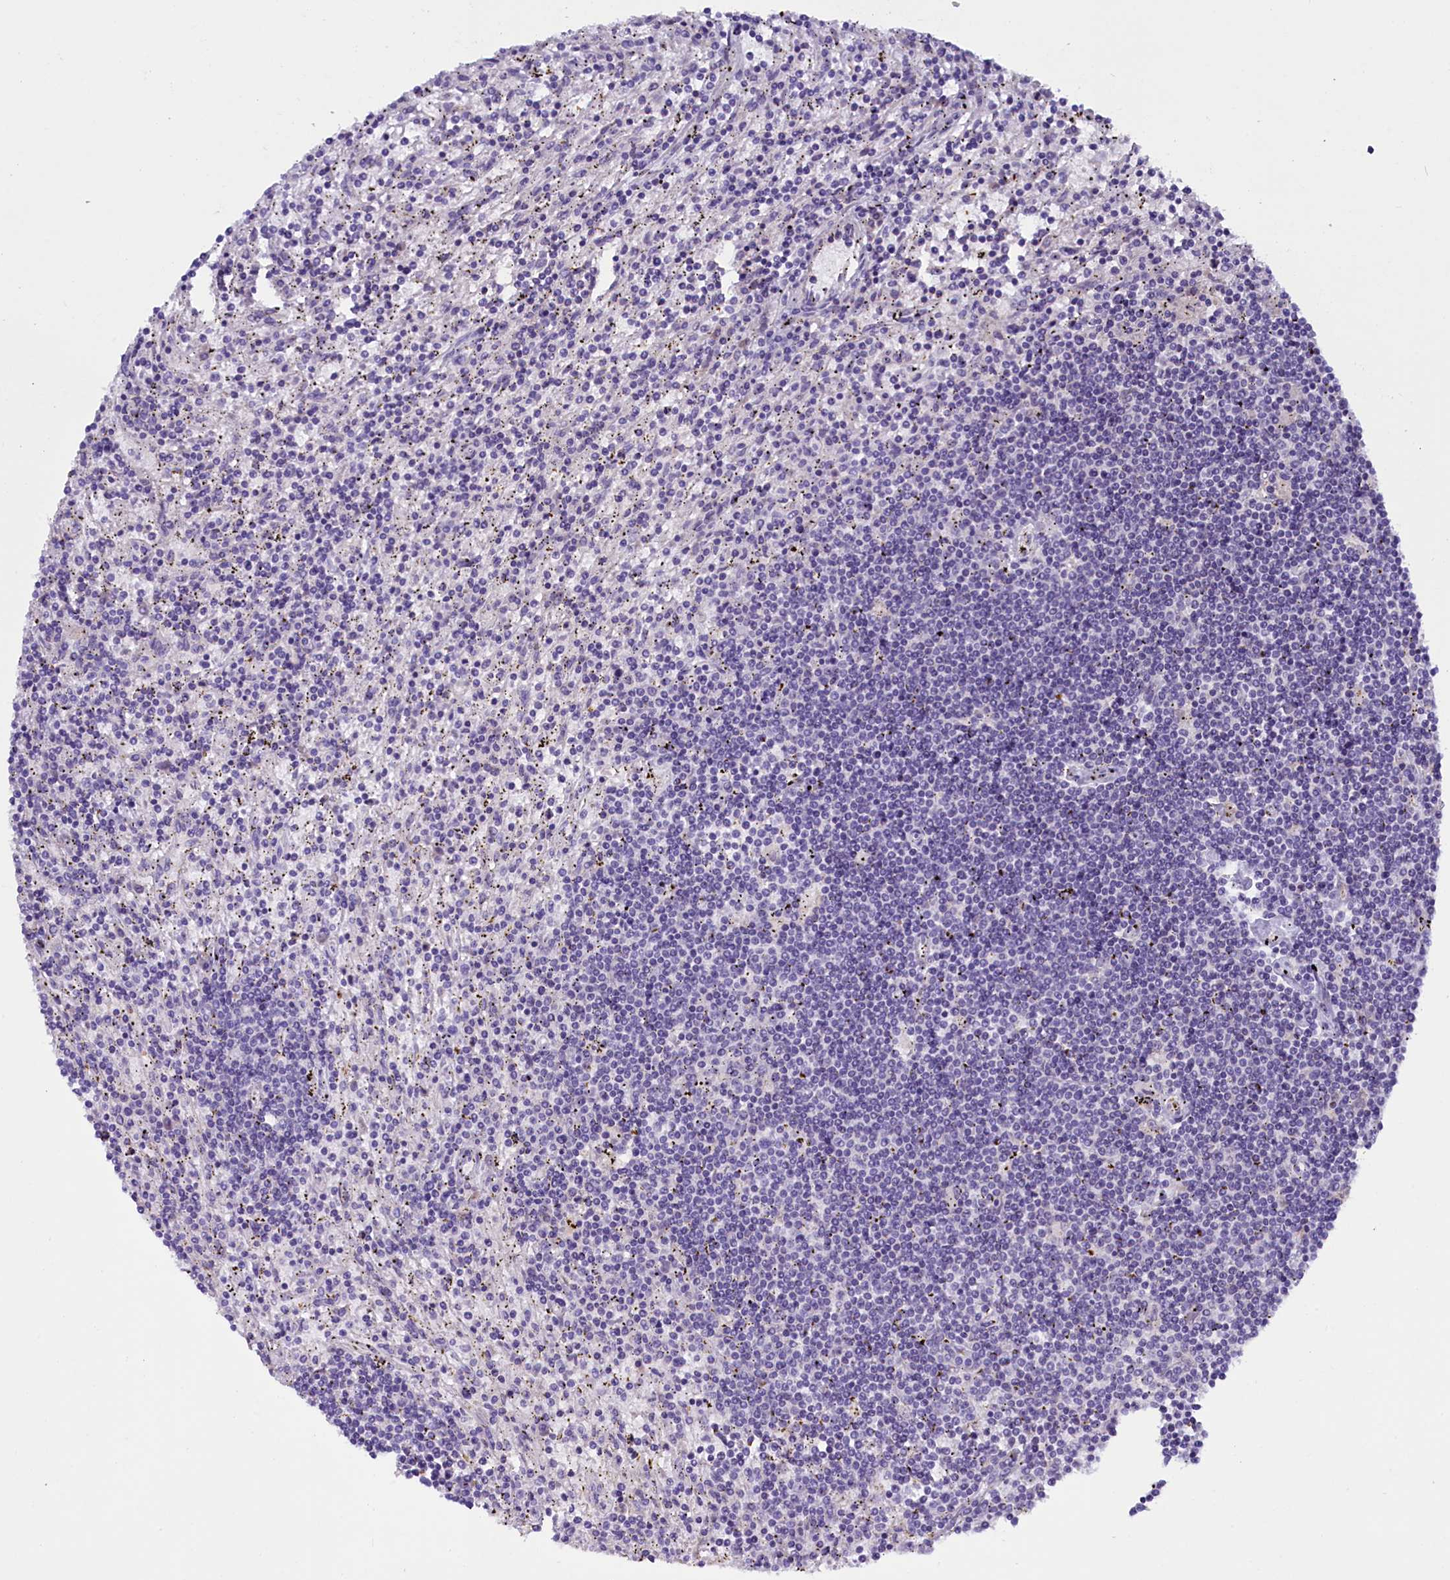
{"staining": {"intensity": "negative", "quantity": "none", "location": "none"}, "tissue": "lymphoma", "cell_type": "Tumor cells", "image_type": "cancer", "snomed": [{"axis": "morphology", "description": "Malignant lymphoma, non-Hodgkin's type, Low grade"}, {"axis": "topography", "description": "Spleen"}], "caption": "High magnification brightfield microscopy of malignant lymphoma, non-Hodgkin's type (low-grade) stained with DAB (3,3'-diaminobenzidine) (brown) and counterstained with hematoxylin (blue): tumor cells show no significant staining.", "gene": "RTTN", "patient": {"sex": "male", "age": 76}}